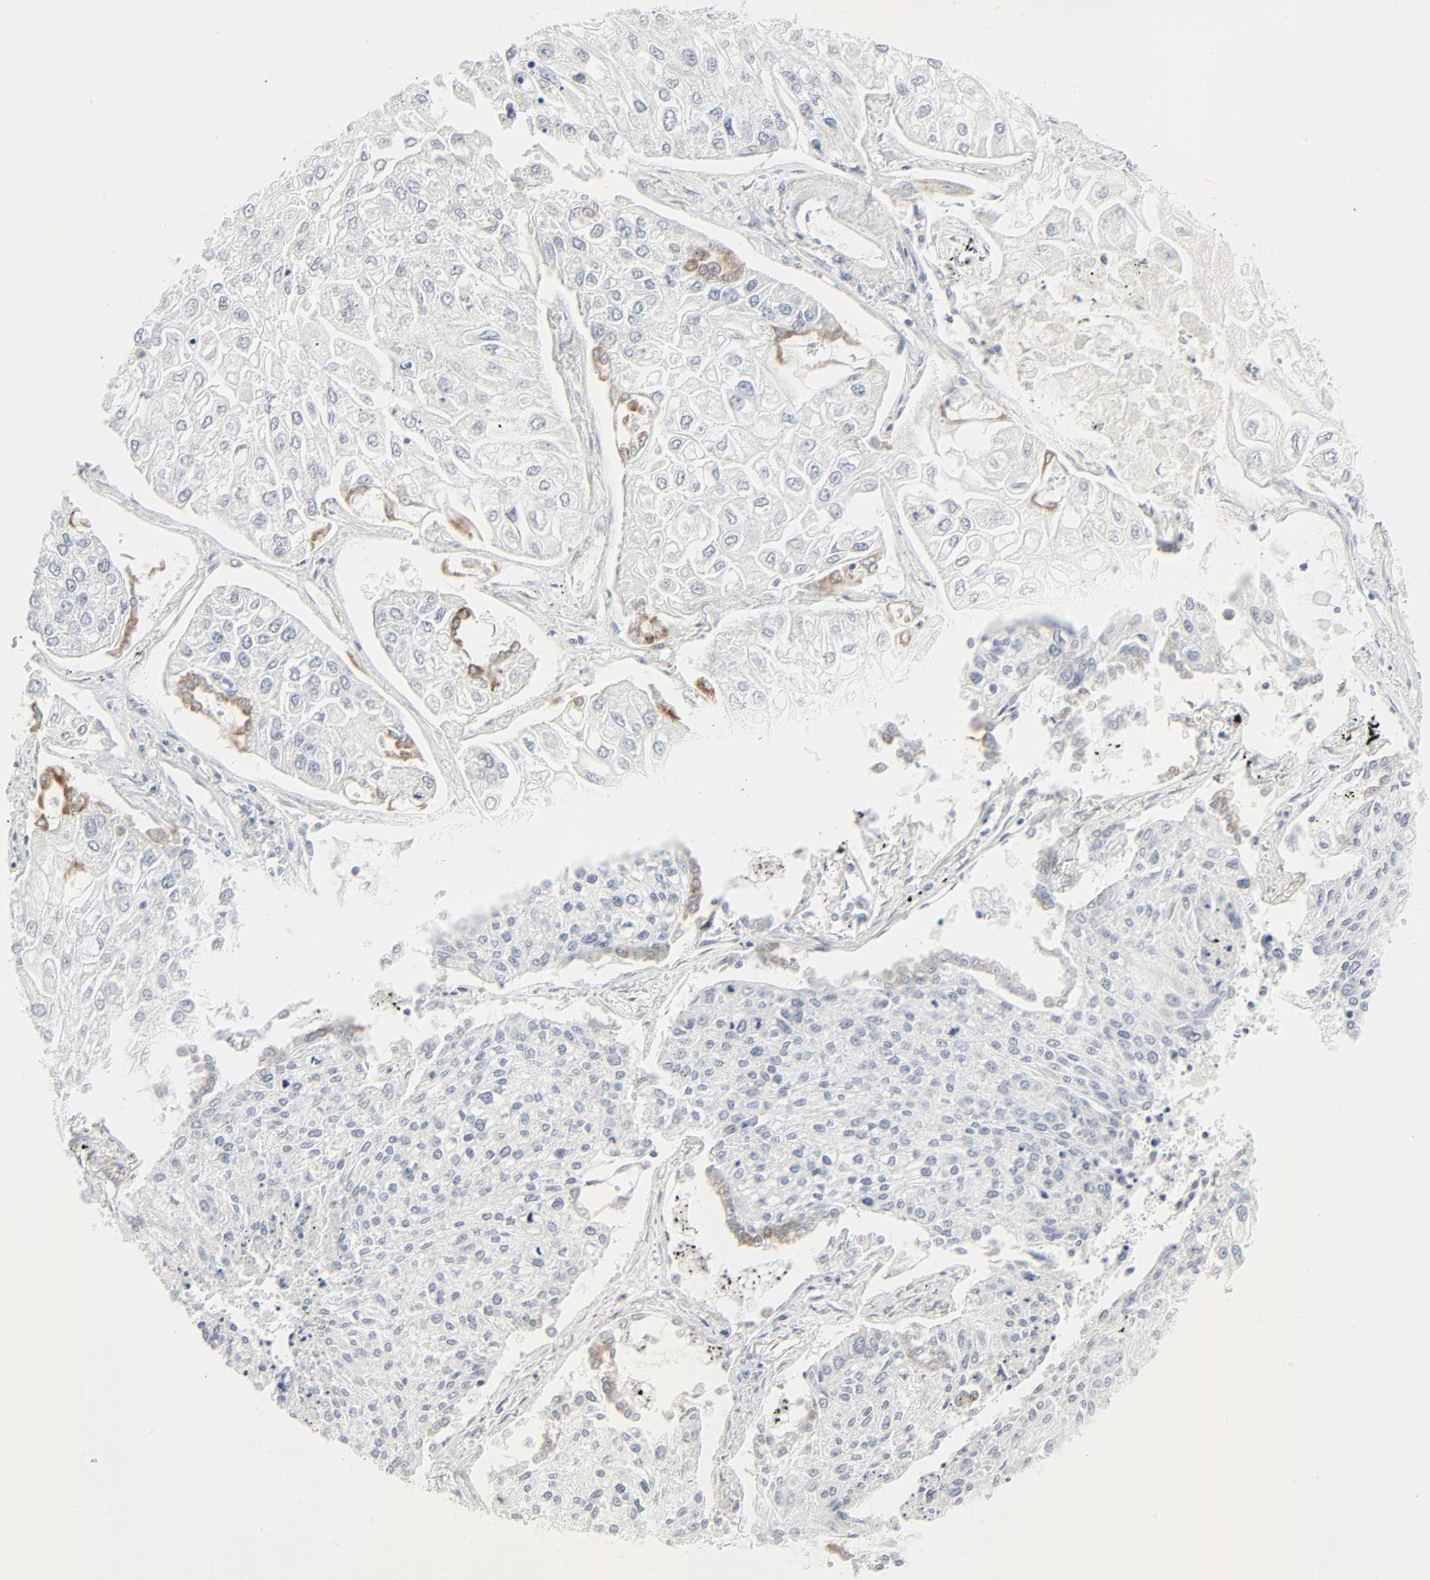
{"staining": {"intensity": "moderate", "quantity": "<25%", "location": "cytoplasmic/membranous"}, "tissue": "lung cancer", "cell_type": "Tumor cells", "image_type": "cancer", "snomed": [{"axis": "morphology", "description": "Squamous cell carcinoma, NOS"}, {"axis": "topography", "description": "Lung"}], "caption": "This is a photomicrograph of immunohistochemistry staining of lung squamous cell carcinoma, which shows moderate expression in the cytoplasmic/membranous of tumor cells.", "gene": "ZBTB16", "patient": {"sex": "male", "age": 75}}